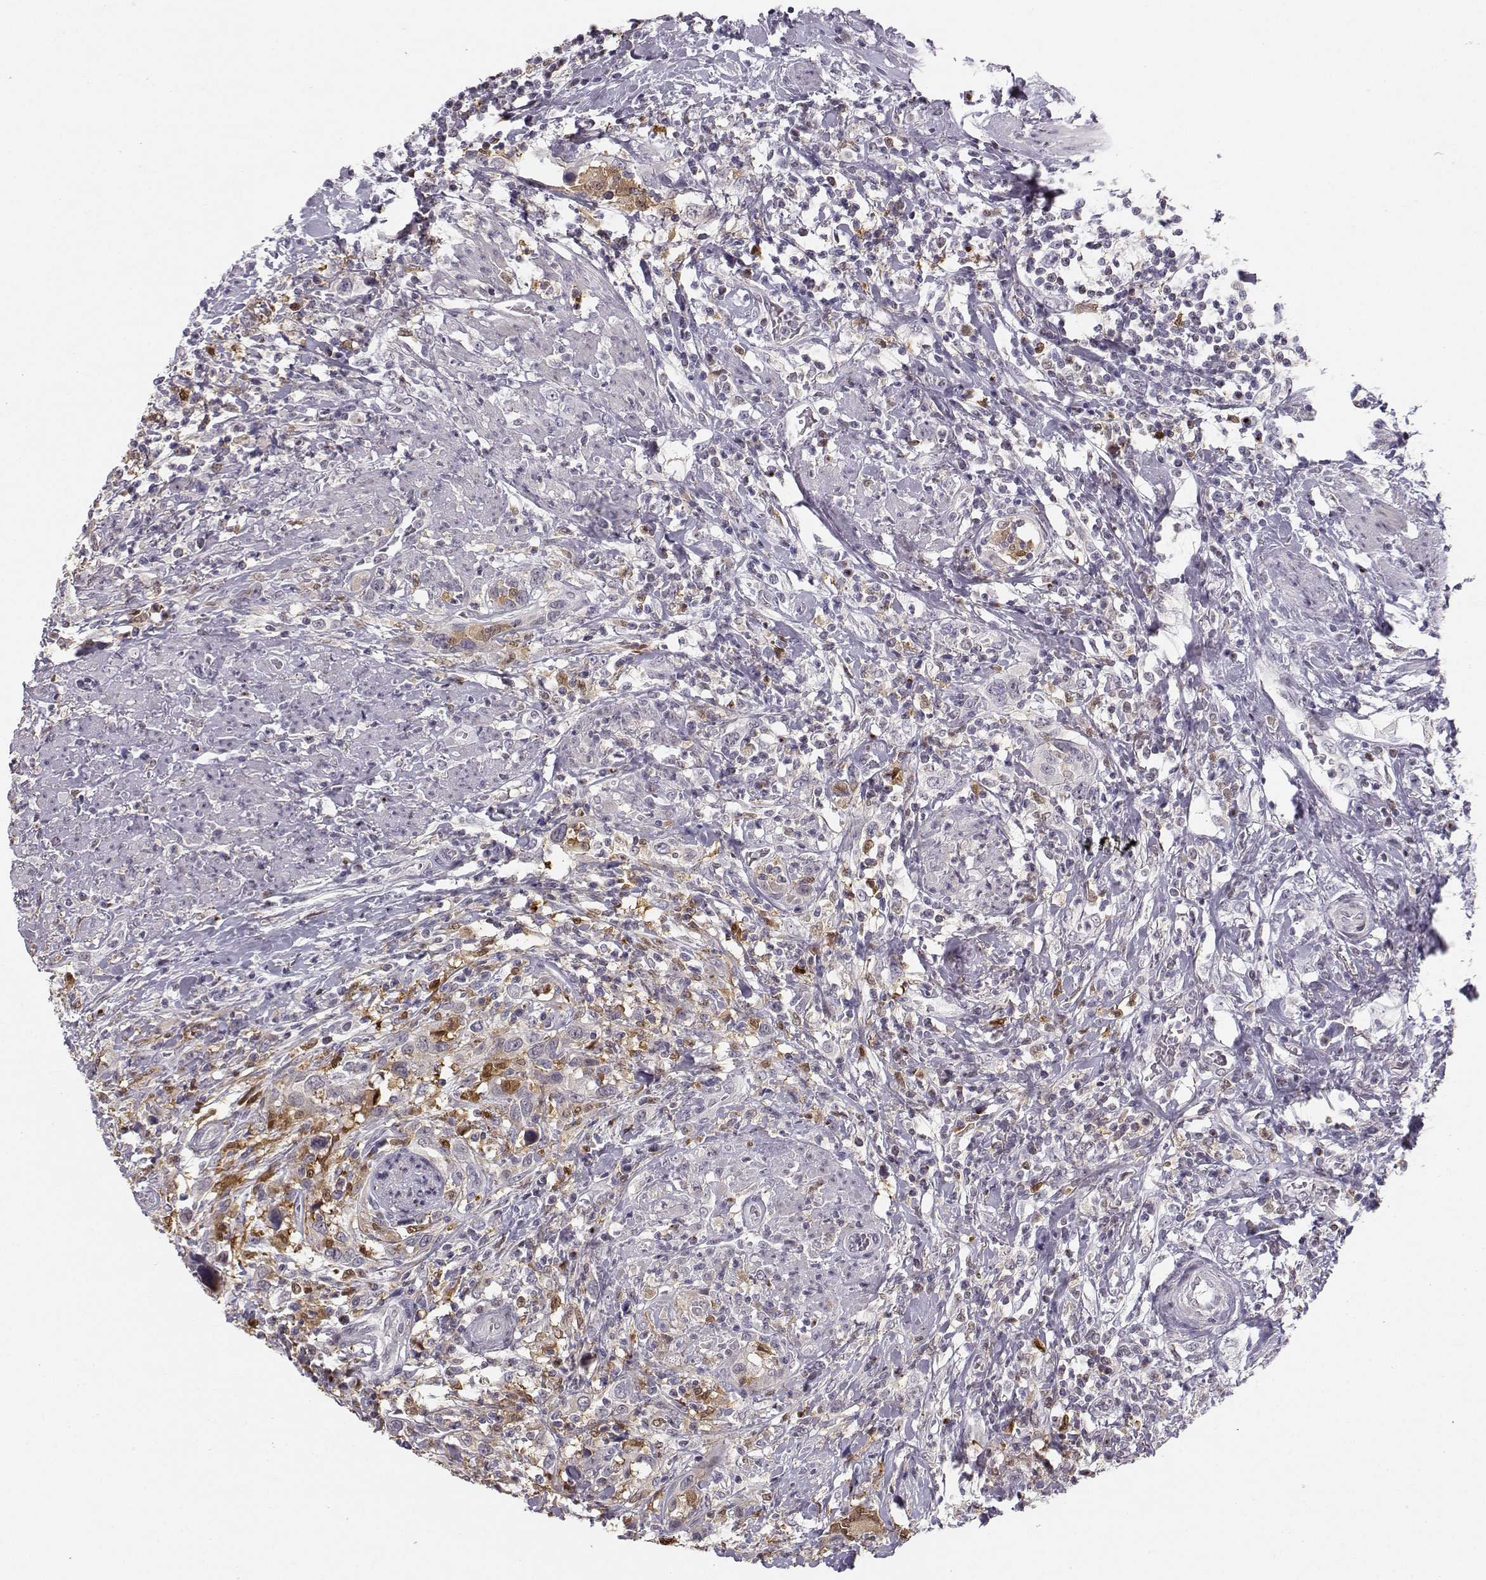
{"staining": {"intensity": "moderate", "quantity": "<25%", "location": "cytoplasmic/membranous"}, "tissue": "urothelial cancer", "cell_type": "Tumor cells", "image_type": "cancer", "snomed": [{"axis": "morphology", "description": "Urothelial carcinoma, NOS"}, {"axis": "morphology", "description": "Urothelial carcinoma, High grade"}, {"axis": "topography", "description": "Urinary bladder"}], "caption": "Transitional cell carcinoma stained with immunohistochemistry reveals moderate cytoplasmic/membranous expression in approximately <25% of tumor cells. The protein of interest is shown in brown color, while the nuclei are stained blue.", "gene": "HTR7", "patient": {"sex": "female", "age": 64}}